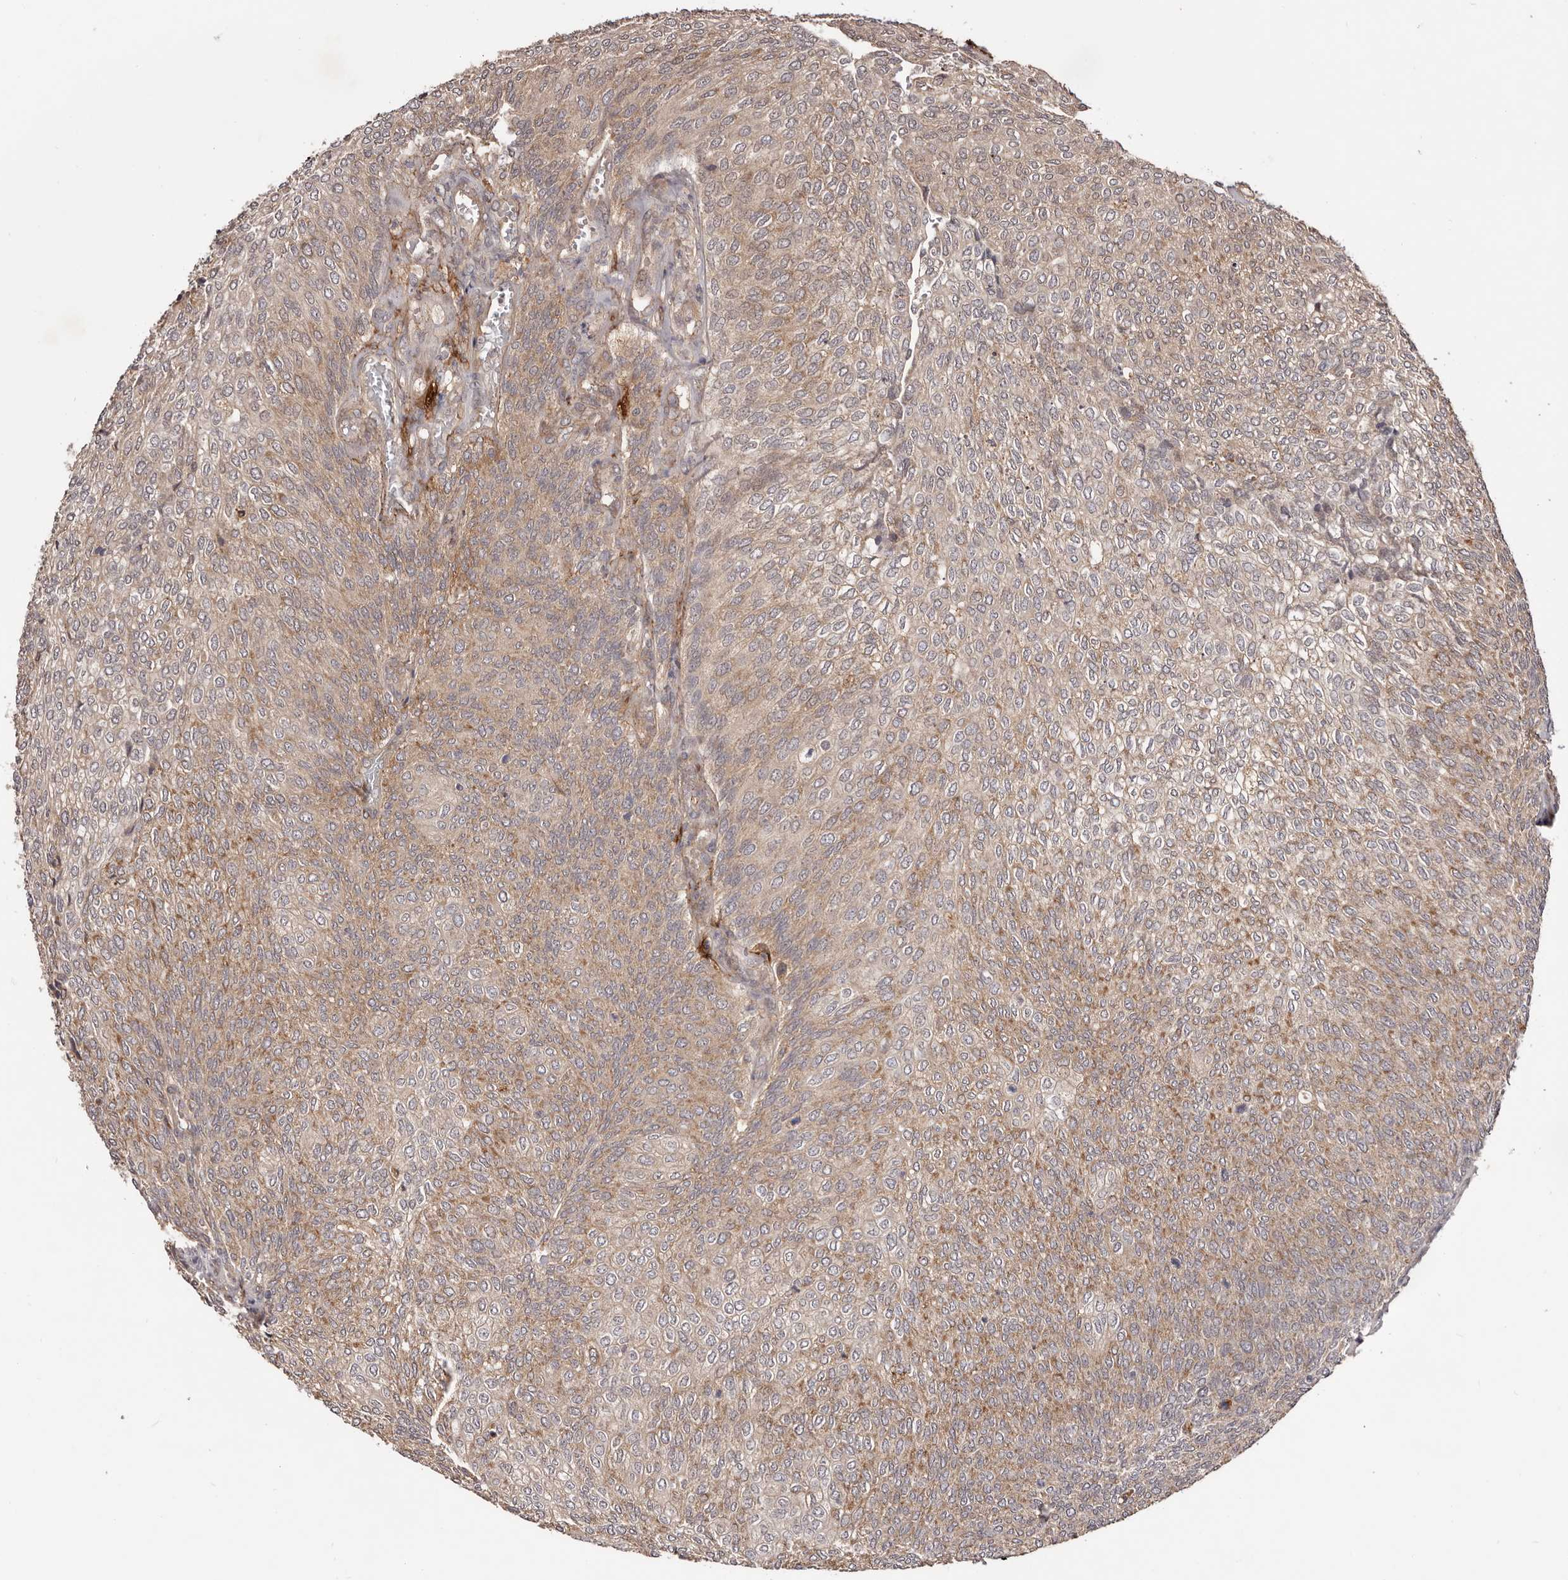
{"staining": {"intensity": "moderate", "quantity": ">75%", "location": "cytoplasmic/membranous"}, "tissue": "urothelial cancer", "cell_type": "Tumor cells", "image_type": "cancer", "snomed": [{"axis": "morphology", "description": "Urothelial carcinoma, Low grade"}, {"axis": "topography", "description": "Urinary bladder"}], "caption": "The histopathology image displays a brown stain indicating the presence of a protein in the cytoplasmic/membranous of tumor cells in urothelial cancer.", "gene": "MDP1", "patient": {"sex": "female", "age": 79}}